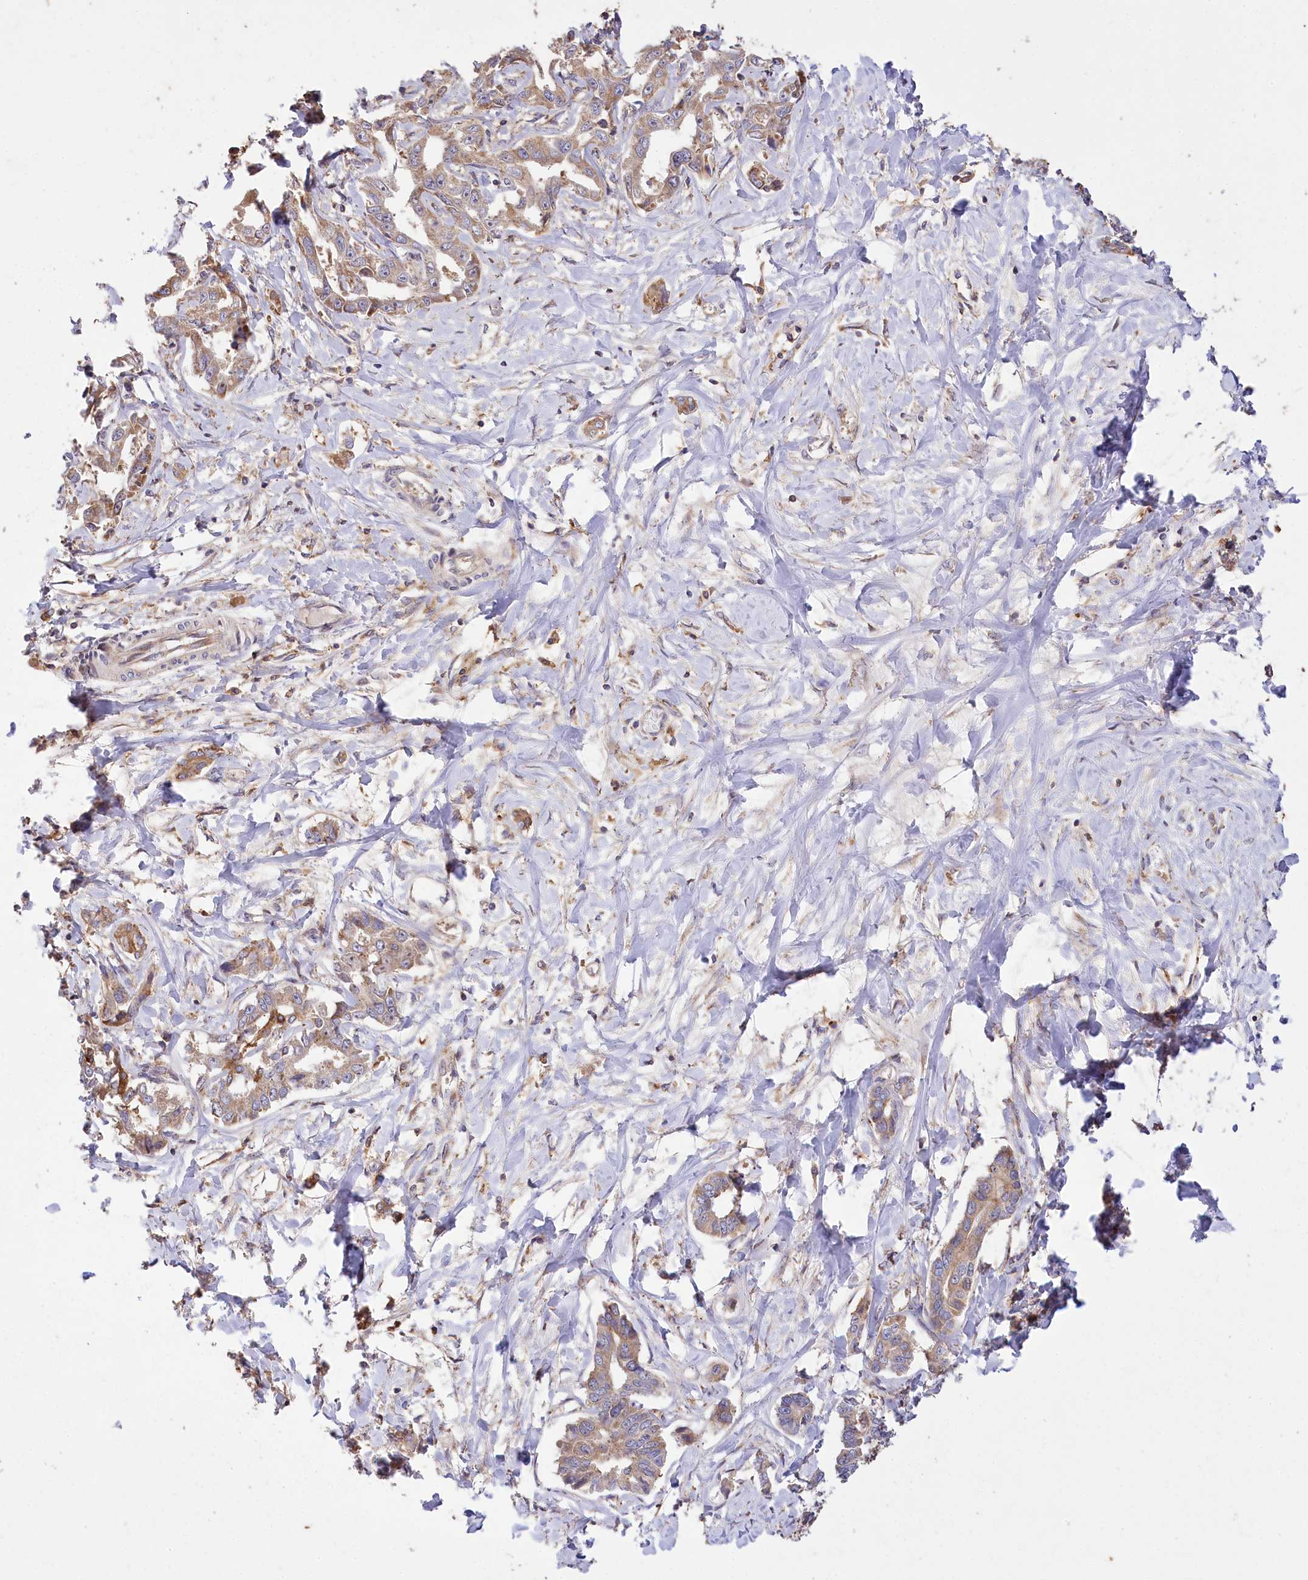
{"staining": {"intensity": "moderate", "quantity": "<25%", "location": "cytoplasmic/membranous"}, "tissue": "liver cancer", "cell_type": "Tumor cells", "image_type": "cancer", "snomed": [{"axis": "morphology", "description": "Cholangiocarcinoma"}, {"axis": "topography", "description": "Liver"}], "caption": "Immunohistochemistry (IHC) (DAB) staining of cholangiocarcinoma (liver) displays moderate cytoplasmic/membranous protein staining in approximately <25% of tumor cells. The protein is stained brown, and the nuclei are stained in blue (DAB (3,3'-diaminobenzidine) IHC with brightfield microscopy, high magnification).", "gene": "CARD19", "patient": {"sex": "male", "age": 59}}